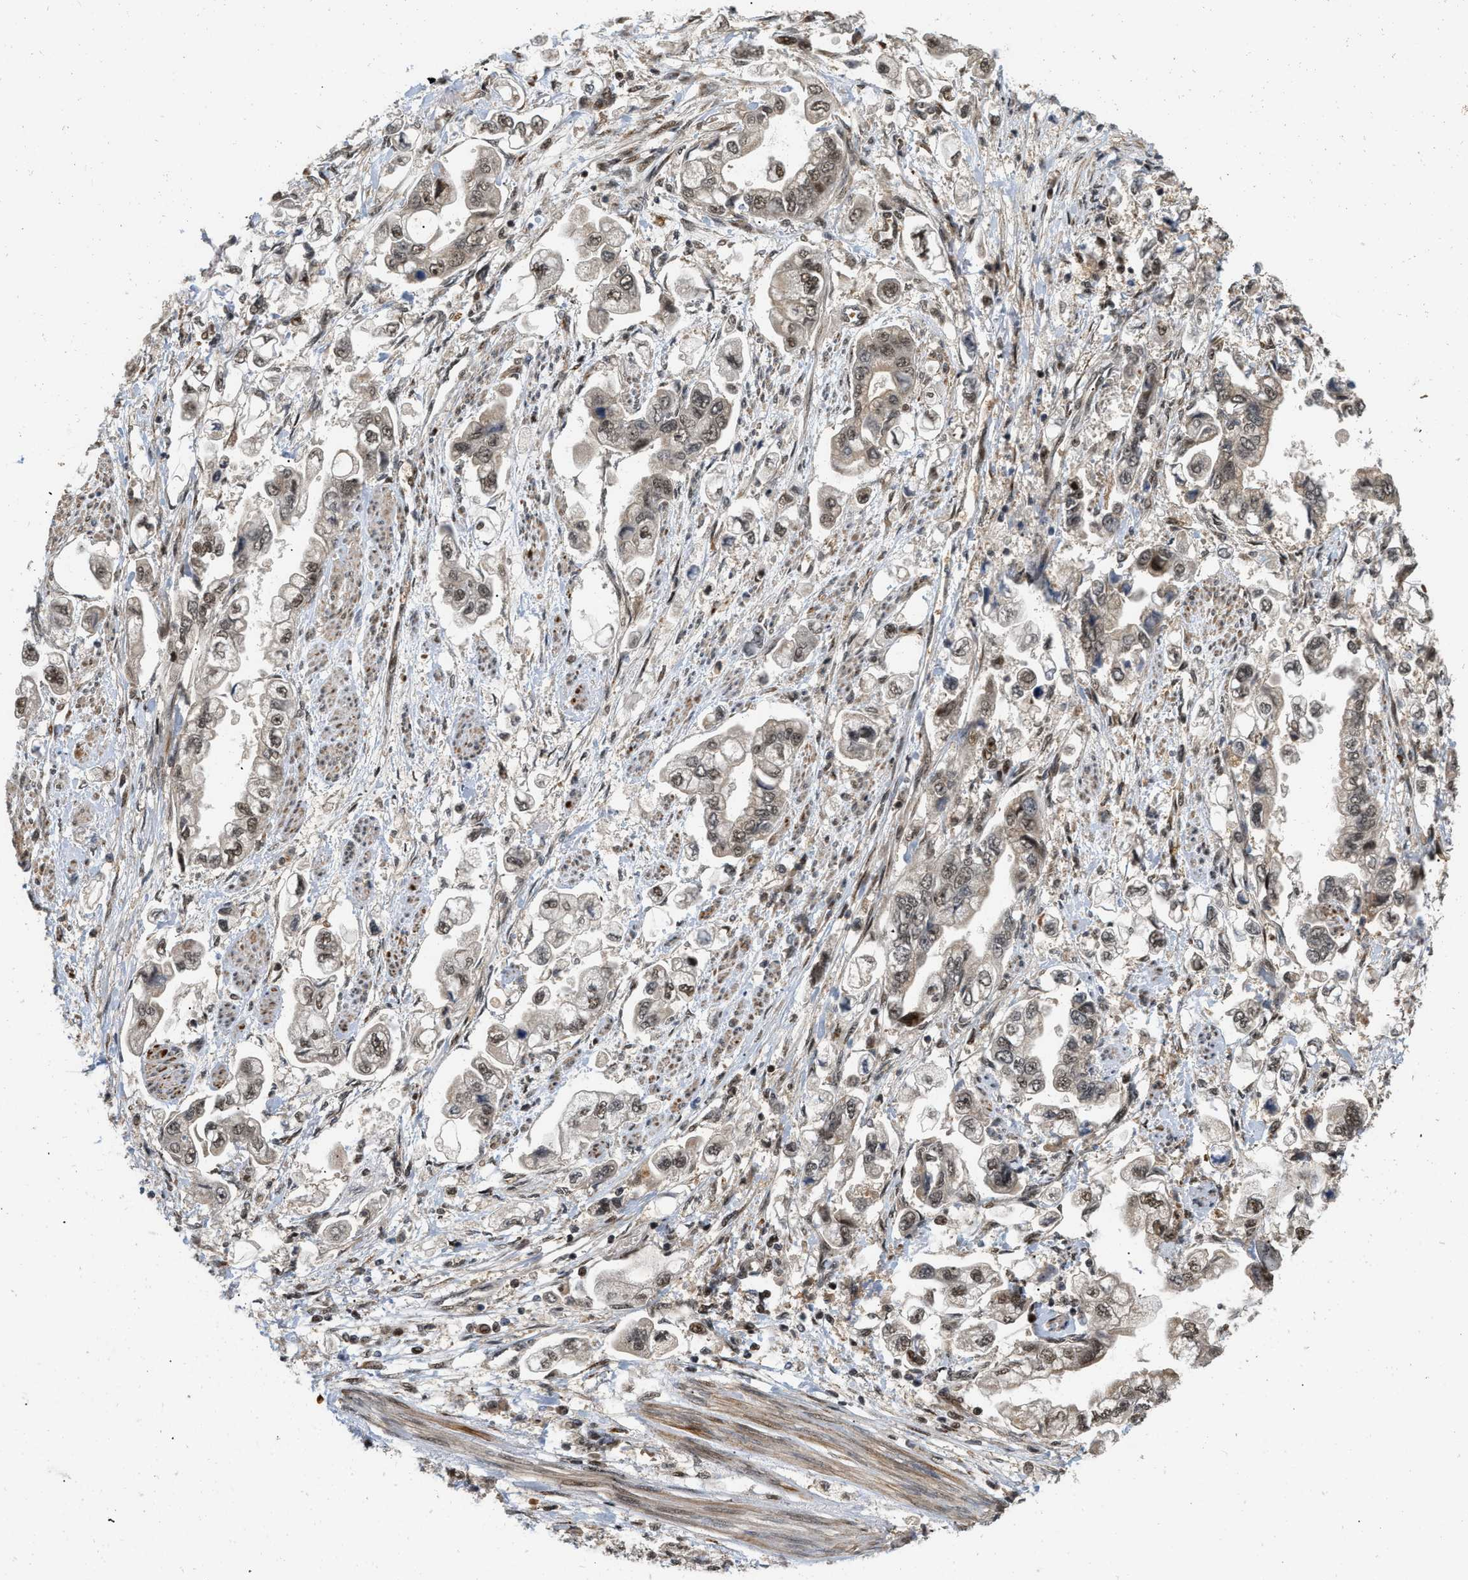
{"staining": {"intensity": "moderate", "quantity": ">75%", "location": "nuclear"}, "tissue": "stomach cancer", "cell_type": "Tumor cells", "image_type": "cancer", "snomed": [{"axis": "morphology", "description": "Normal tissue, NOS"}, {"axis": "morphology", "description": "Adenocarcinoma, NOS"}, {"axis": "topography", "description": "Stomach"}], "caption": "A brown stain shows moderate nuclear positivity of a protein in adenocarcinoma (stomach) tumor cells.", "gene": "ANKRD11", "patient": {"sex": "male", "age": 62}}